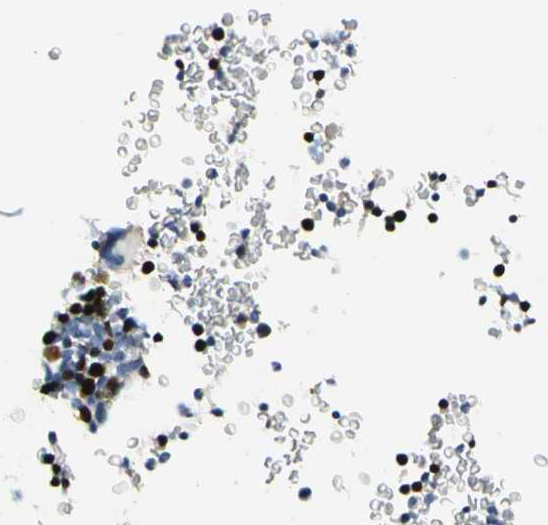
{"staining": {"intensity": "strong", "quantity": "25%-75%", "location": "nuclear"}, "tissue": "bone marrow", "cell_type": "Hematopoietic cells", "image_type": "normal", "snomed": [{"axis": "morphology", "description": "Normal tissue, NOS"}, {"axis": "topography", "description": "Bone marrow"}], "caption": "High-power microscopy captured an immunohistochemistry image of benign bone marrow, revealing strong nuclear positivity in about 25%-75% of hematopoietic cells. (brown staining indicates protein expression, while blue staining denotes nuclei).", "gene": "NFIA", "patient": {"sex": "male"}}